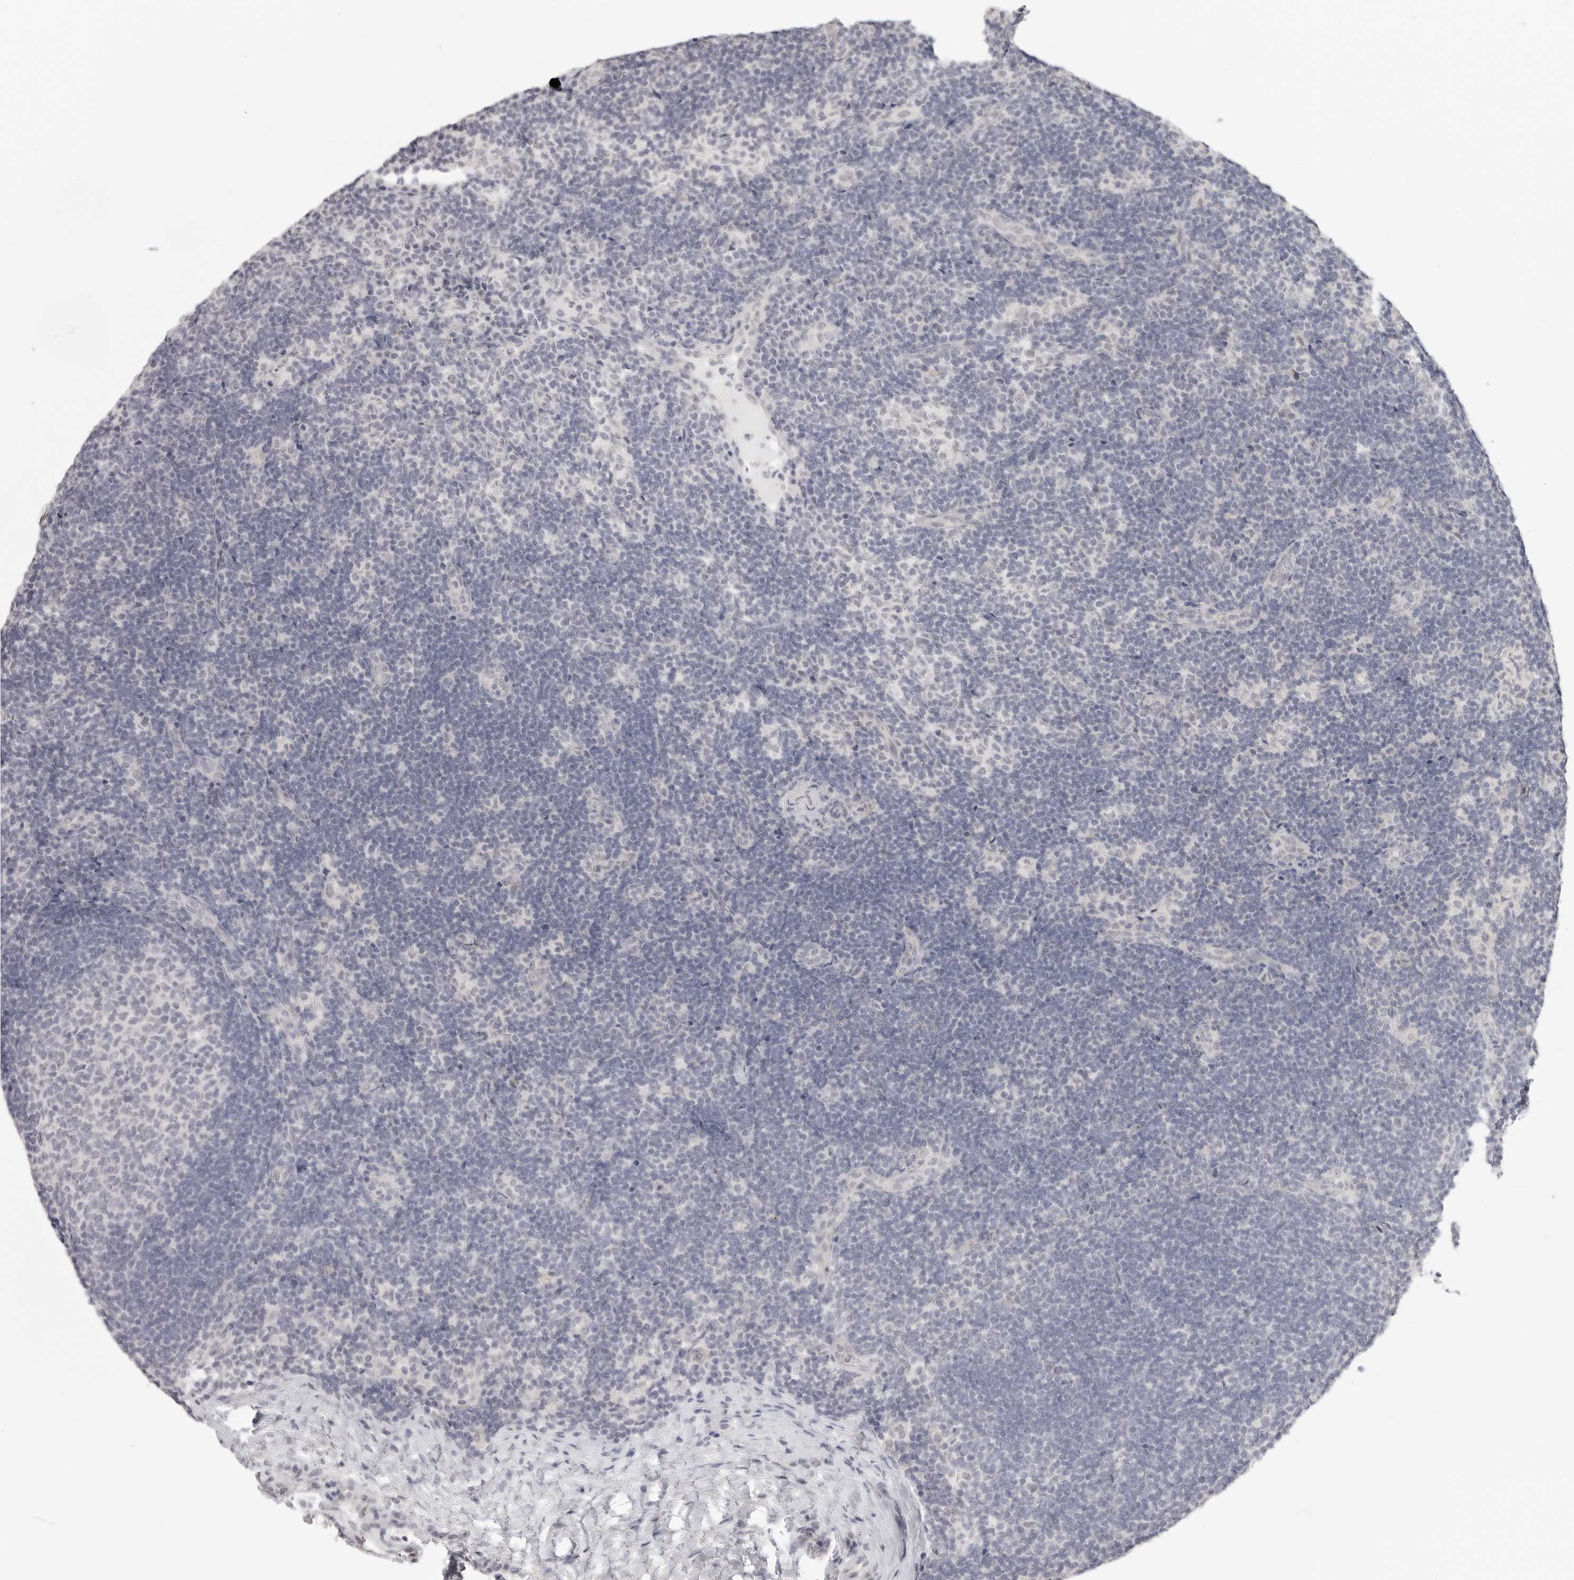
{"staining": {"intensity": "negative", "quantity": "none", "location": "none"}, "tissue": "lymph node", "cell_type": "Germinal center cells", "image_type": "normal", "snomed": [{"axis": "morphology", "description": "Normal tissue, NOS"}, {"axis": "topography", "description": "Lymph node"}], "caption": "Immunohistochemical staining of normal human lymph node exhibits no significant expression in germinal center cells.", "gene": "KLK11", "patient": {"sex": "female", "age": 22}}